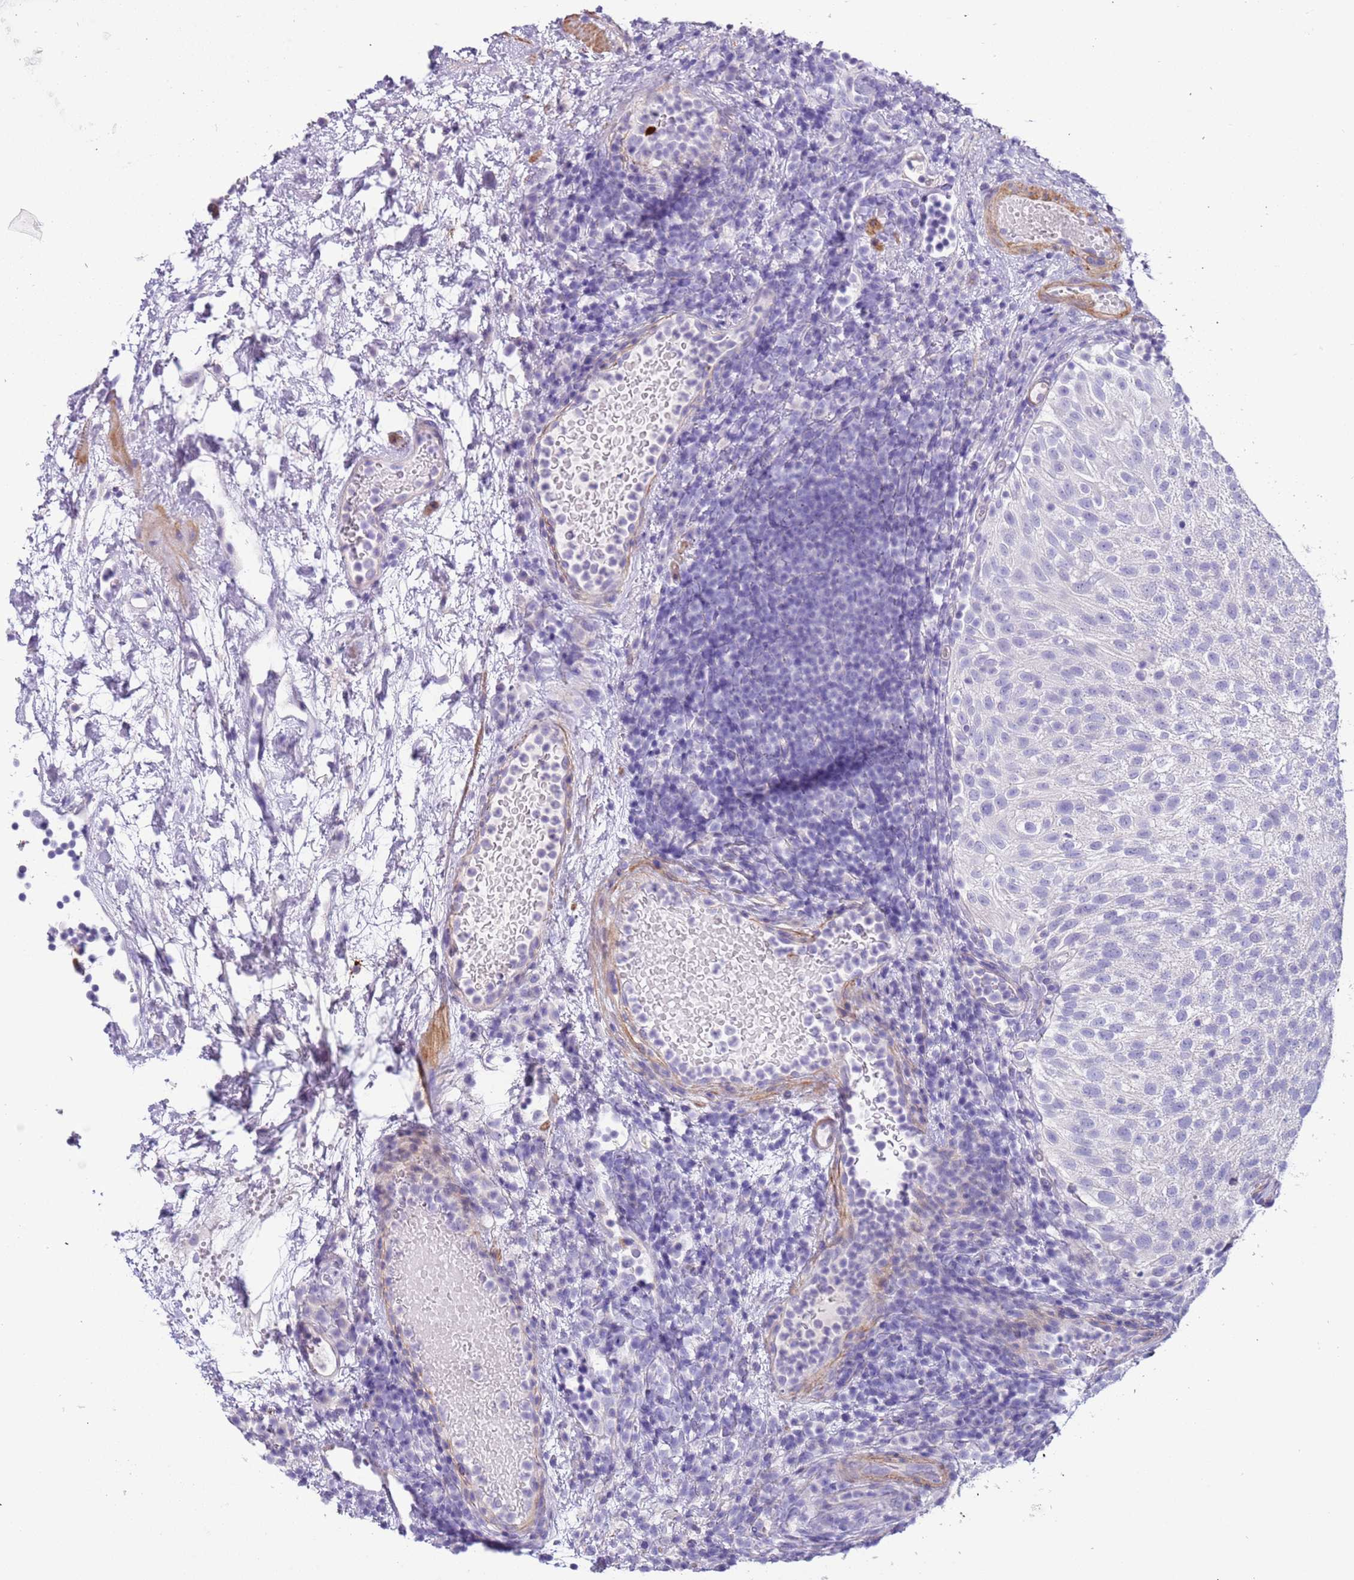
{"staining": {"intensity": "negative", "quantity": "none", "location": "none"}, "tissue": "urothelial cancer", "cell_type": "Tumor cells", "image_type": "cancer", "snomed": [{"axis": "morphology", "description": "Urothelial carcinoma, Low grade"}, {"axis": "topography", "description": "Urinary bladder"}], "caption": "Urothelial cancer stained for a protein using IHC displays no staining tumor cells.", "gene": "PCGF2", "patient": {"sex": "male", "age": 78}}